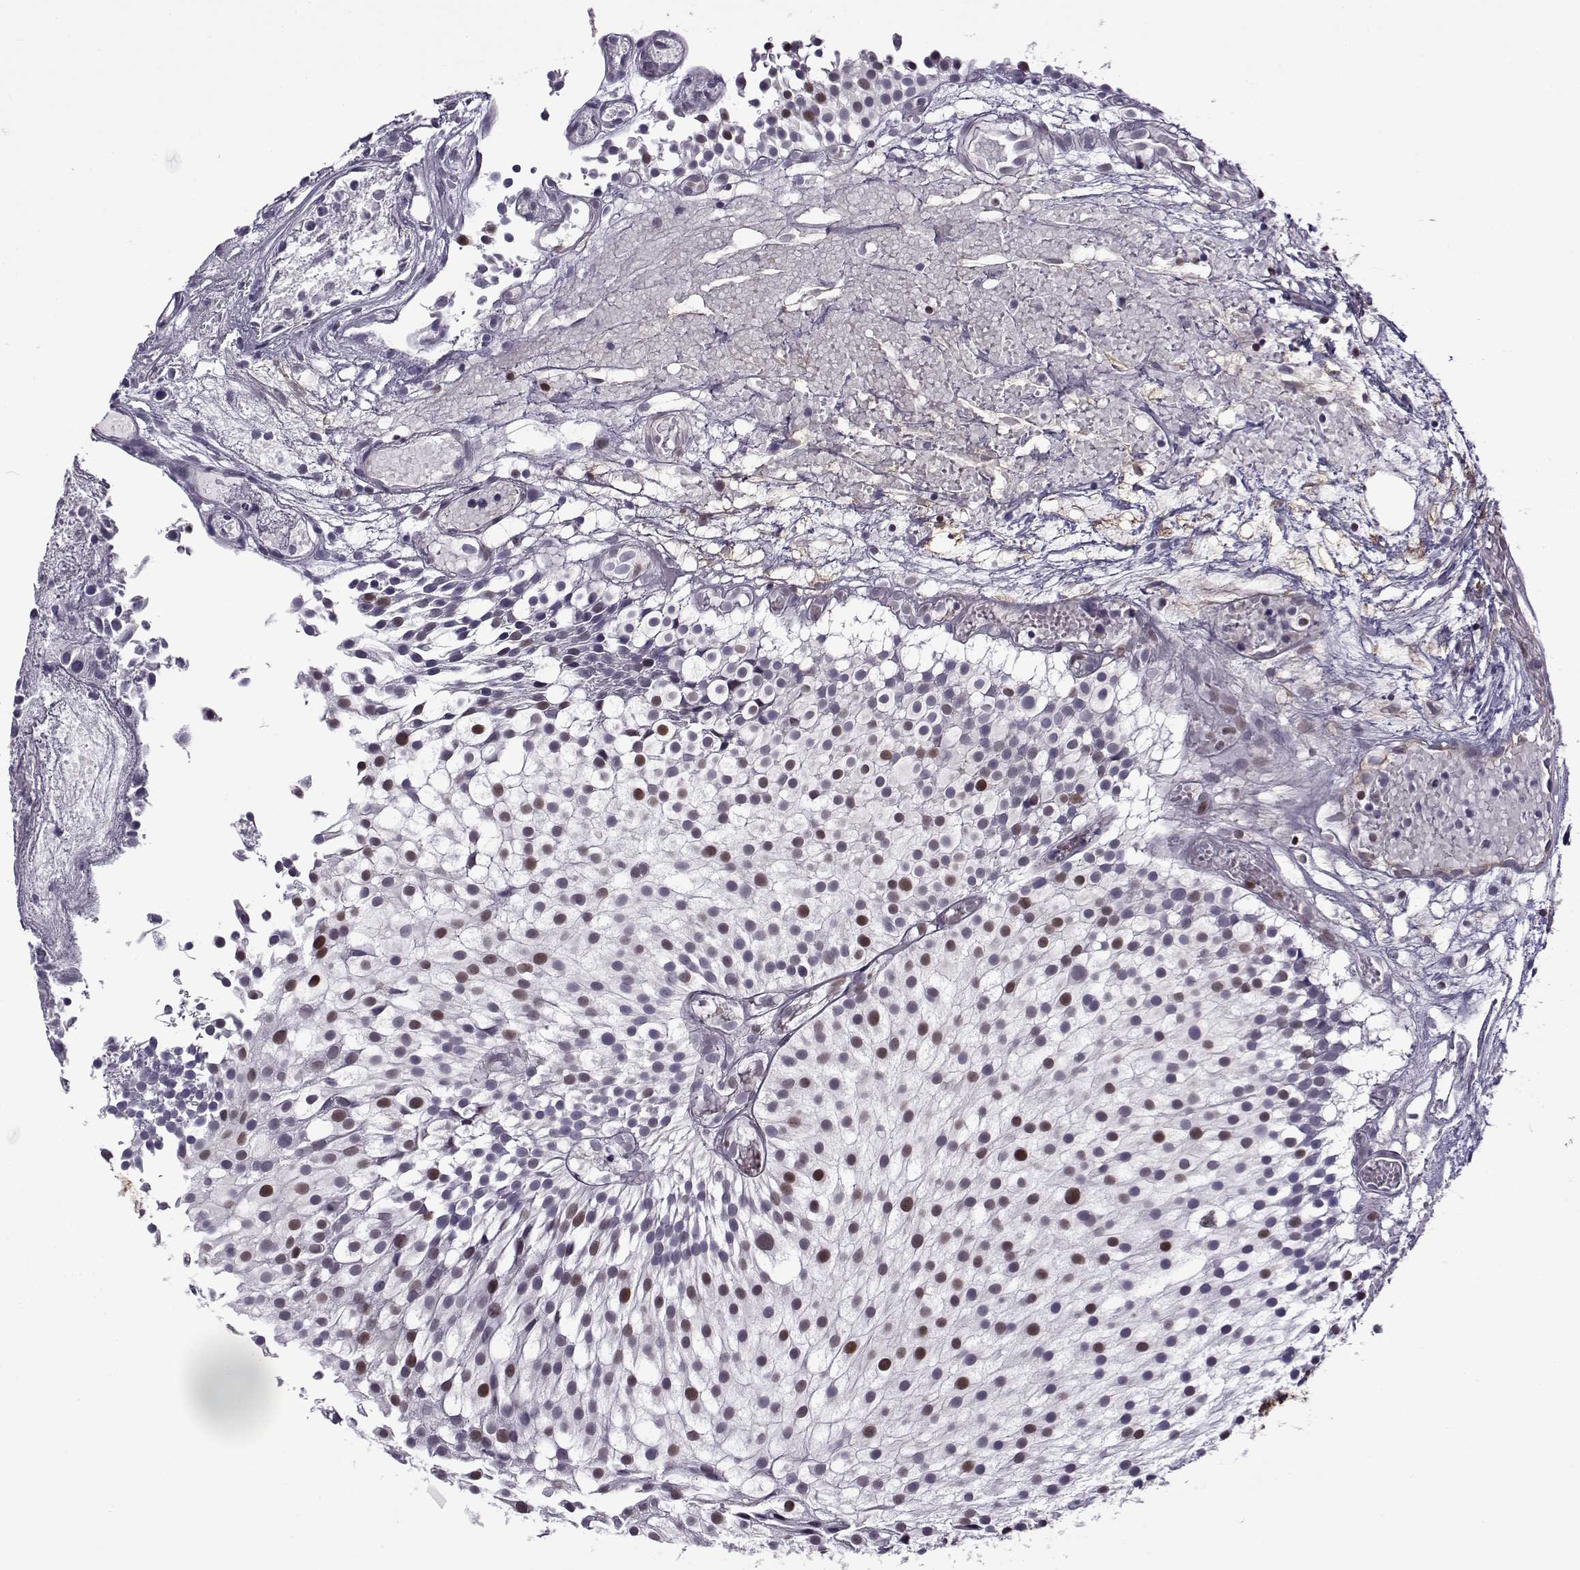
{"staining": {"intensity": "negative", "quantity": "none", "location": "none"}, "tissue": "urothelial cancer", "cell_type": "Tumor cells", "image_type": "cancer", "snomed": [{"axis": "morphology", "description": "Urothelial carcinoma, Low grade"}, {"axis": "topography", "description": "Urinary bladder"}], "caption": "Low-grade urothelial carcinoma was stained to show a protein in brown. There is no significant expression in tumor cells. (IHC, brightfield microscopy, high magnification).", "gene": "BACH1", "patient": {"sex": "male", "age": 79}}